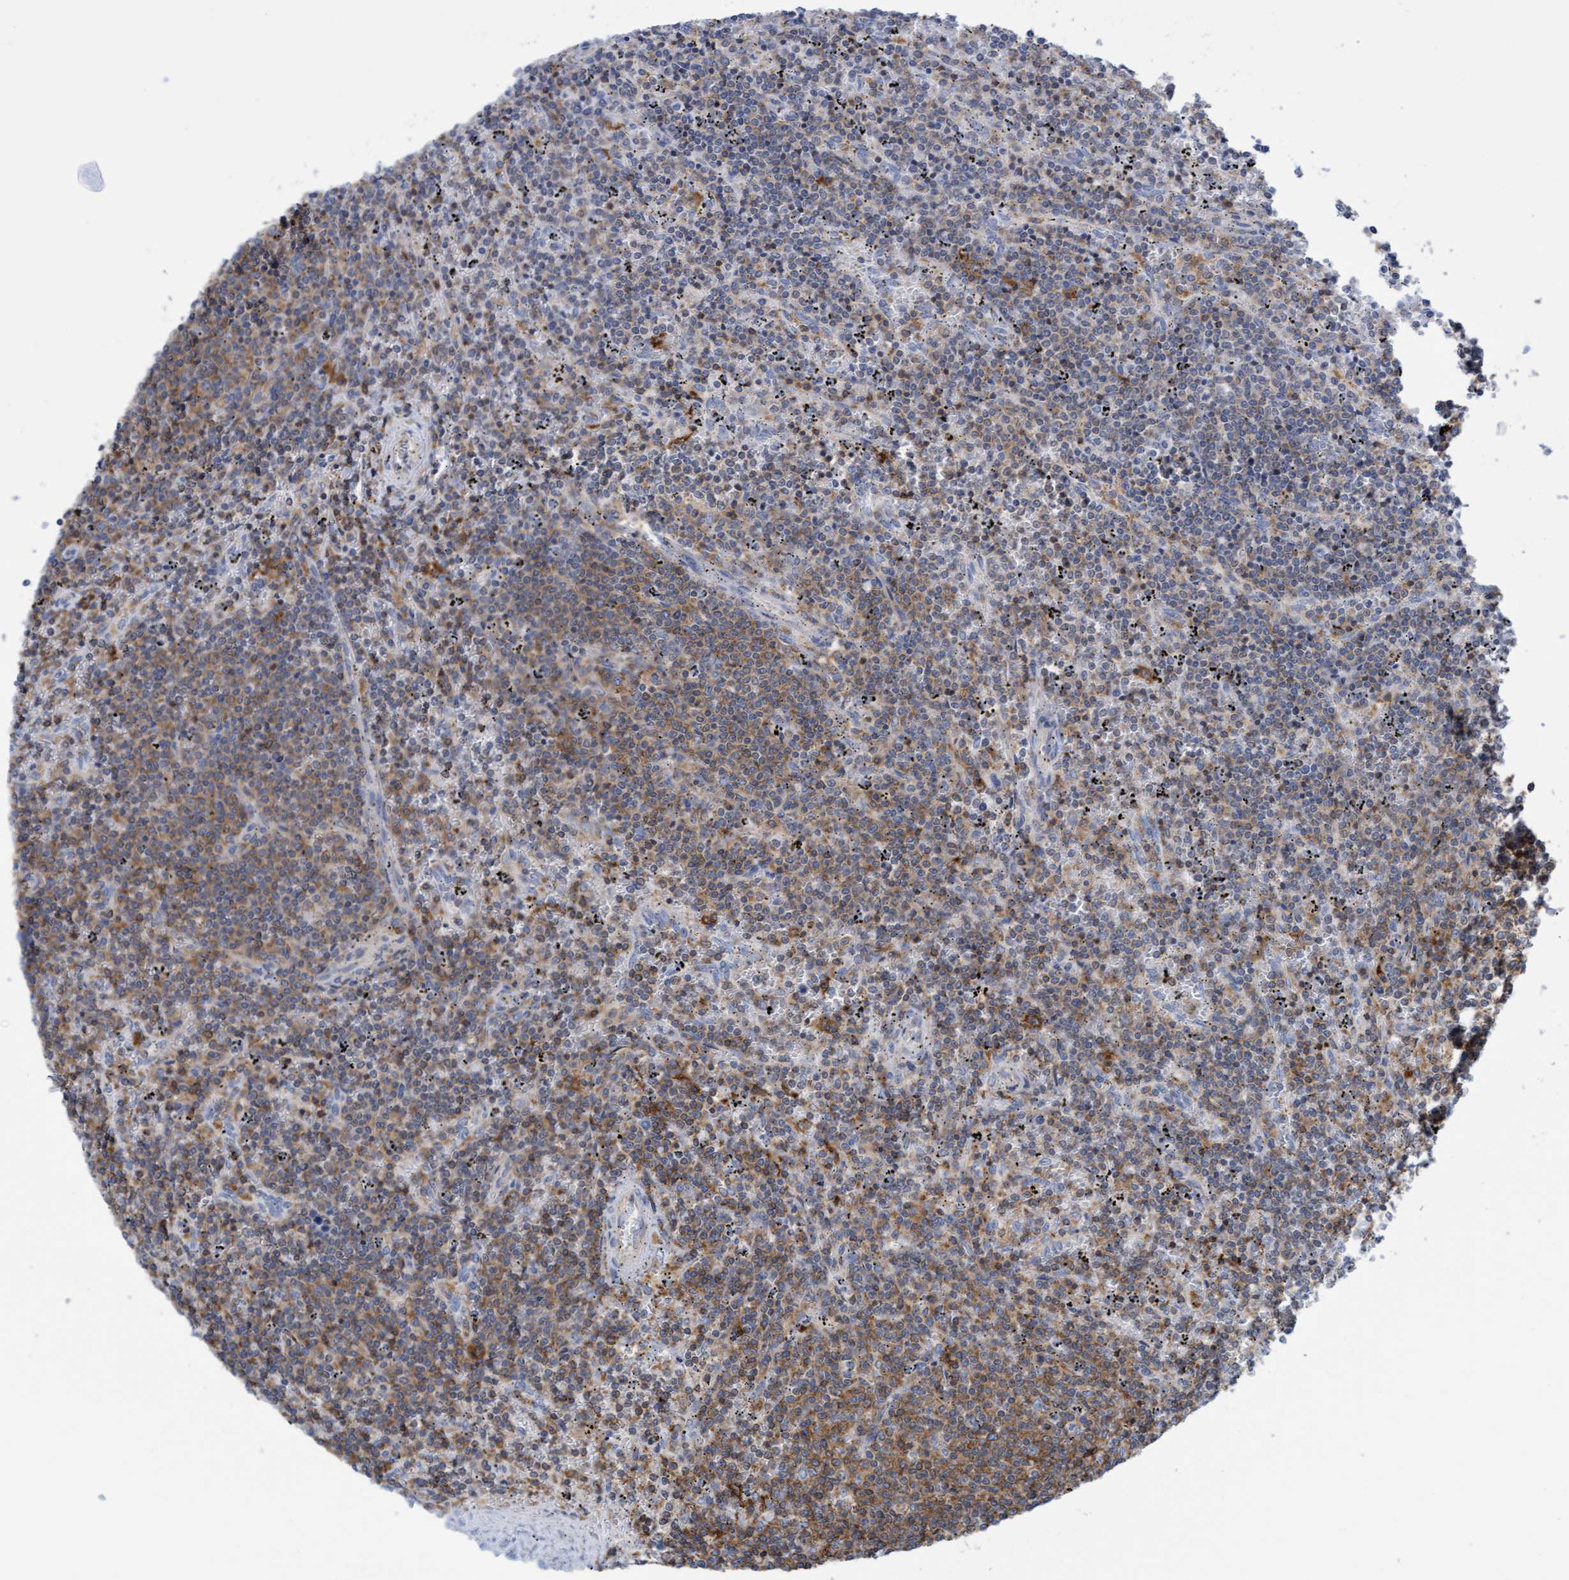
{"staining": {"intensity": "moderate", "quantity": "25%-75%", "location": "cytoplasmic/membranous"}, "tissue": "lymphoma", "cell_type": "Tumor cells", "image_type": "cancer", "snomed": [{"axis": "morphology", "description": "Malignant lymphoma, non-Hodgkin's type, Low grade"}, {"axis": "topography", "description": "Spleen"}], "caption": "Tumor cells exhibit moderate cytoplasmic/membranous positivity in approximately 25%-75% of cells in lymphoma. The staining is performed using DAB (3,3'-diaminobenzidine) brown chromogen to label protein expression. The nuclei are counter-stained blue using hematoxylin.", "gene": "FNBP1", "patient": {"sex": "female", "age": 50}}